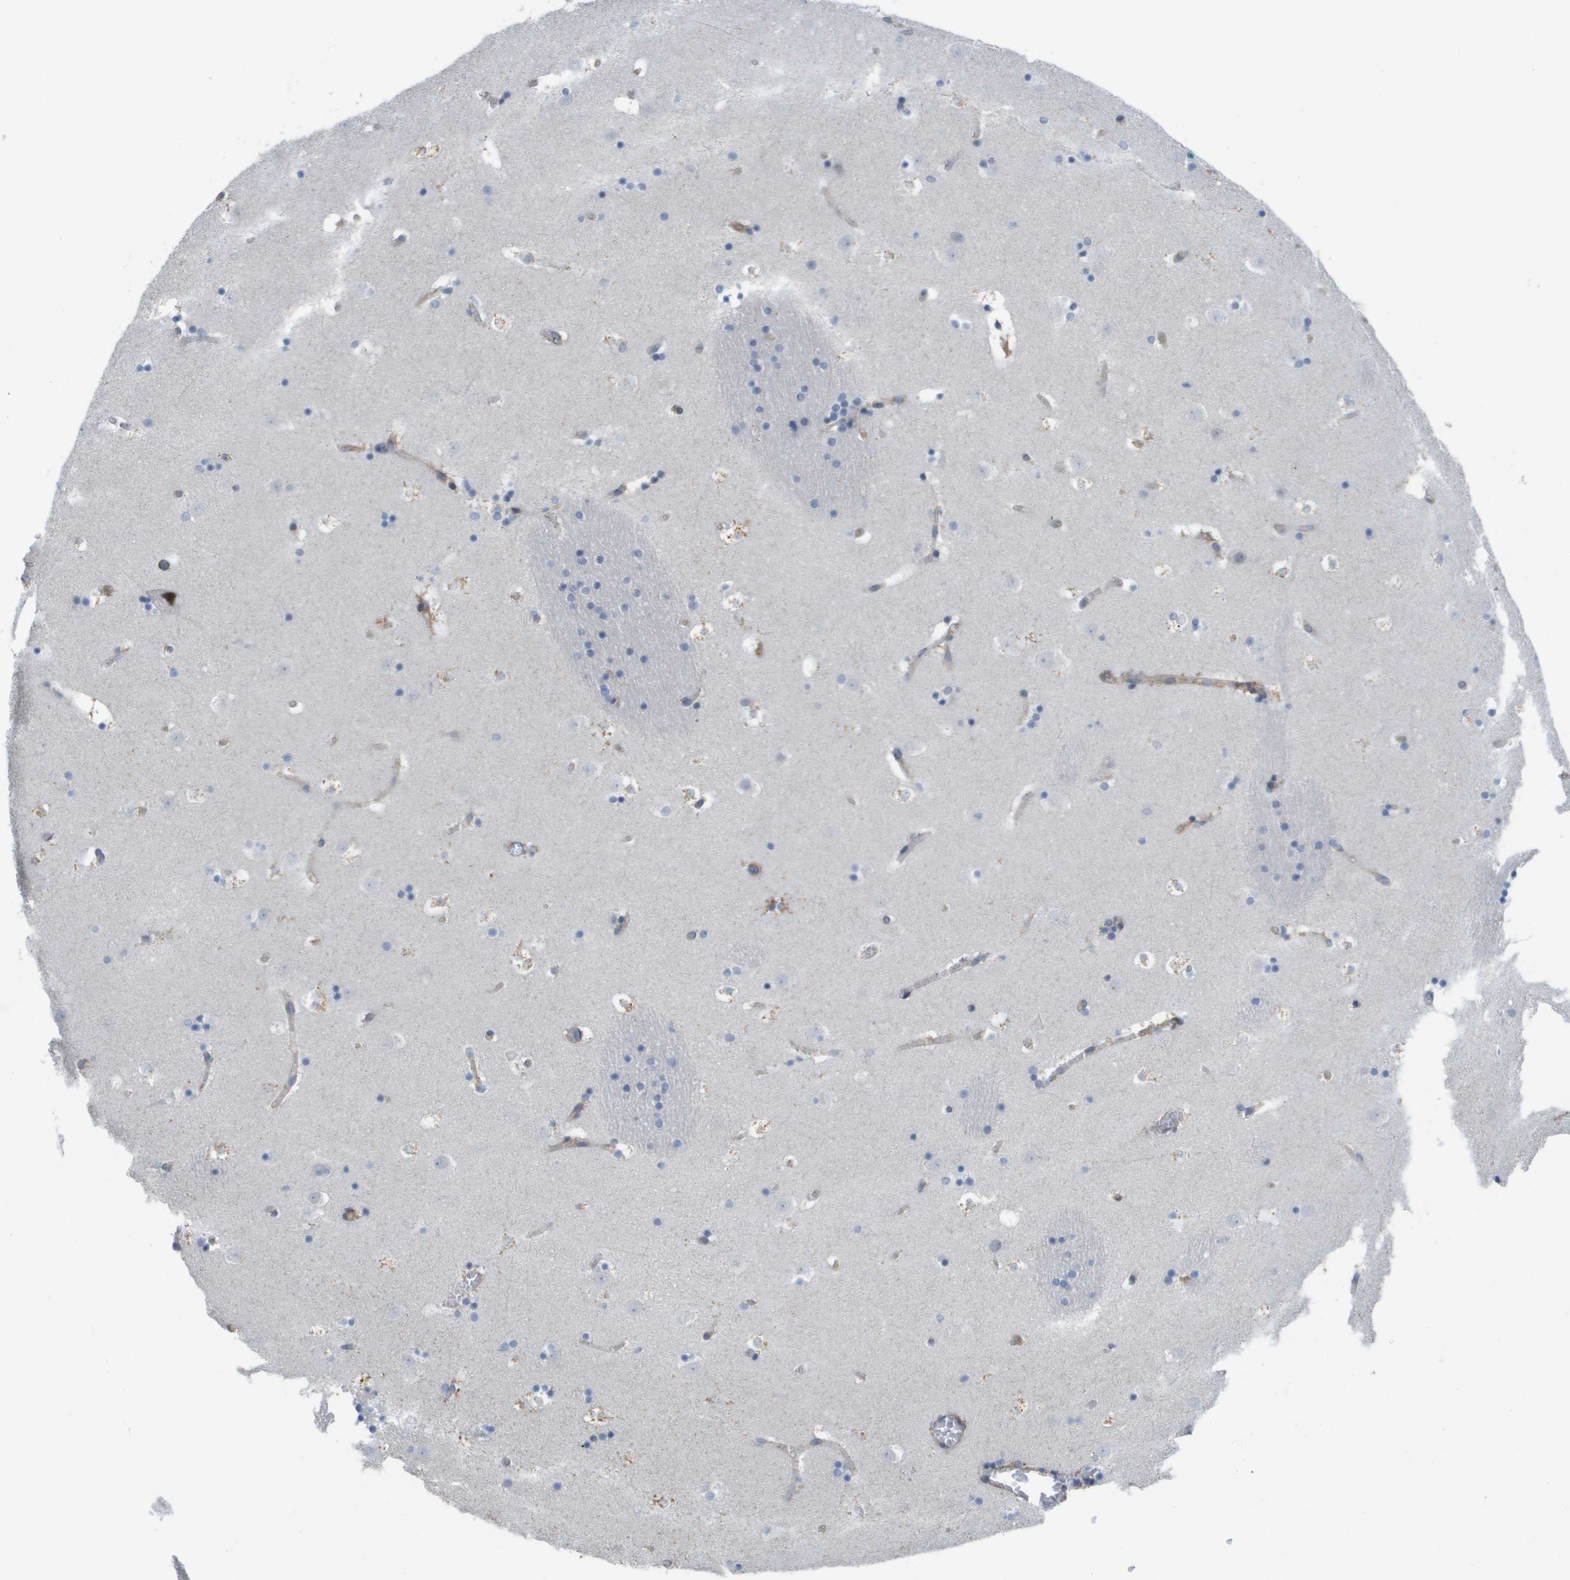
{"staining": {"intensity": "moderate", "quantity": "25%-75%", "location": "cytoplasmic/membranous"}, "tissue": "caudate", "cell_type": "Glial cells", "image_type": "normal", "snomed": [{"axis": "morphology", "description": "Normal tissue, NOS"}, {"axis": "topography", "description": "Lateral ventricle wall"}], "caption": "The immunohistochemical stain shows moderate cytoplasmic/membranous expression in glial cells of normal caudate.", "gene": "MTARC2", "patient": {"sex": "male", "age": 45}}